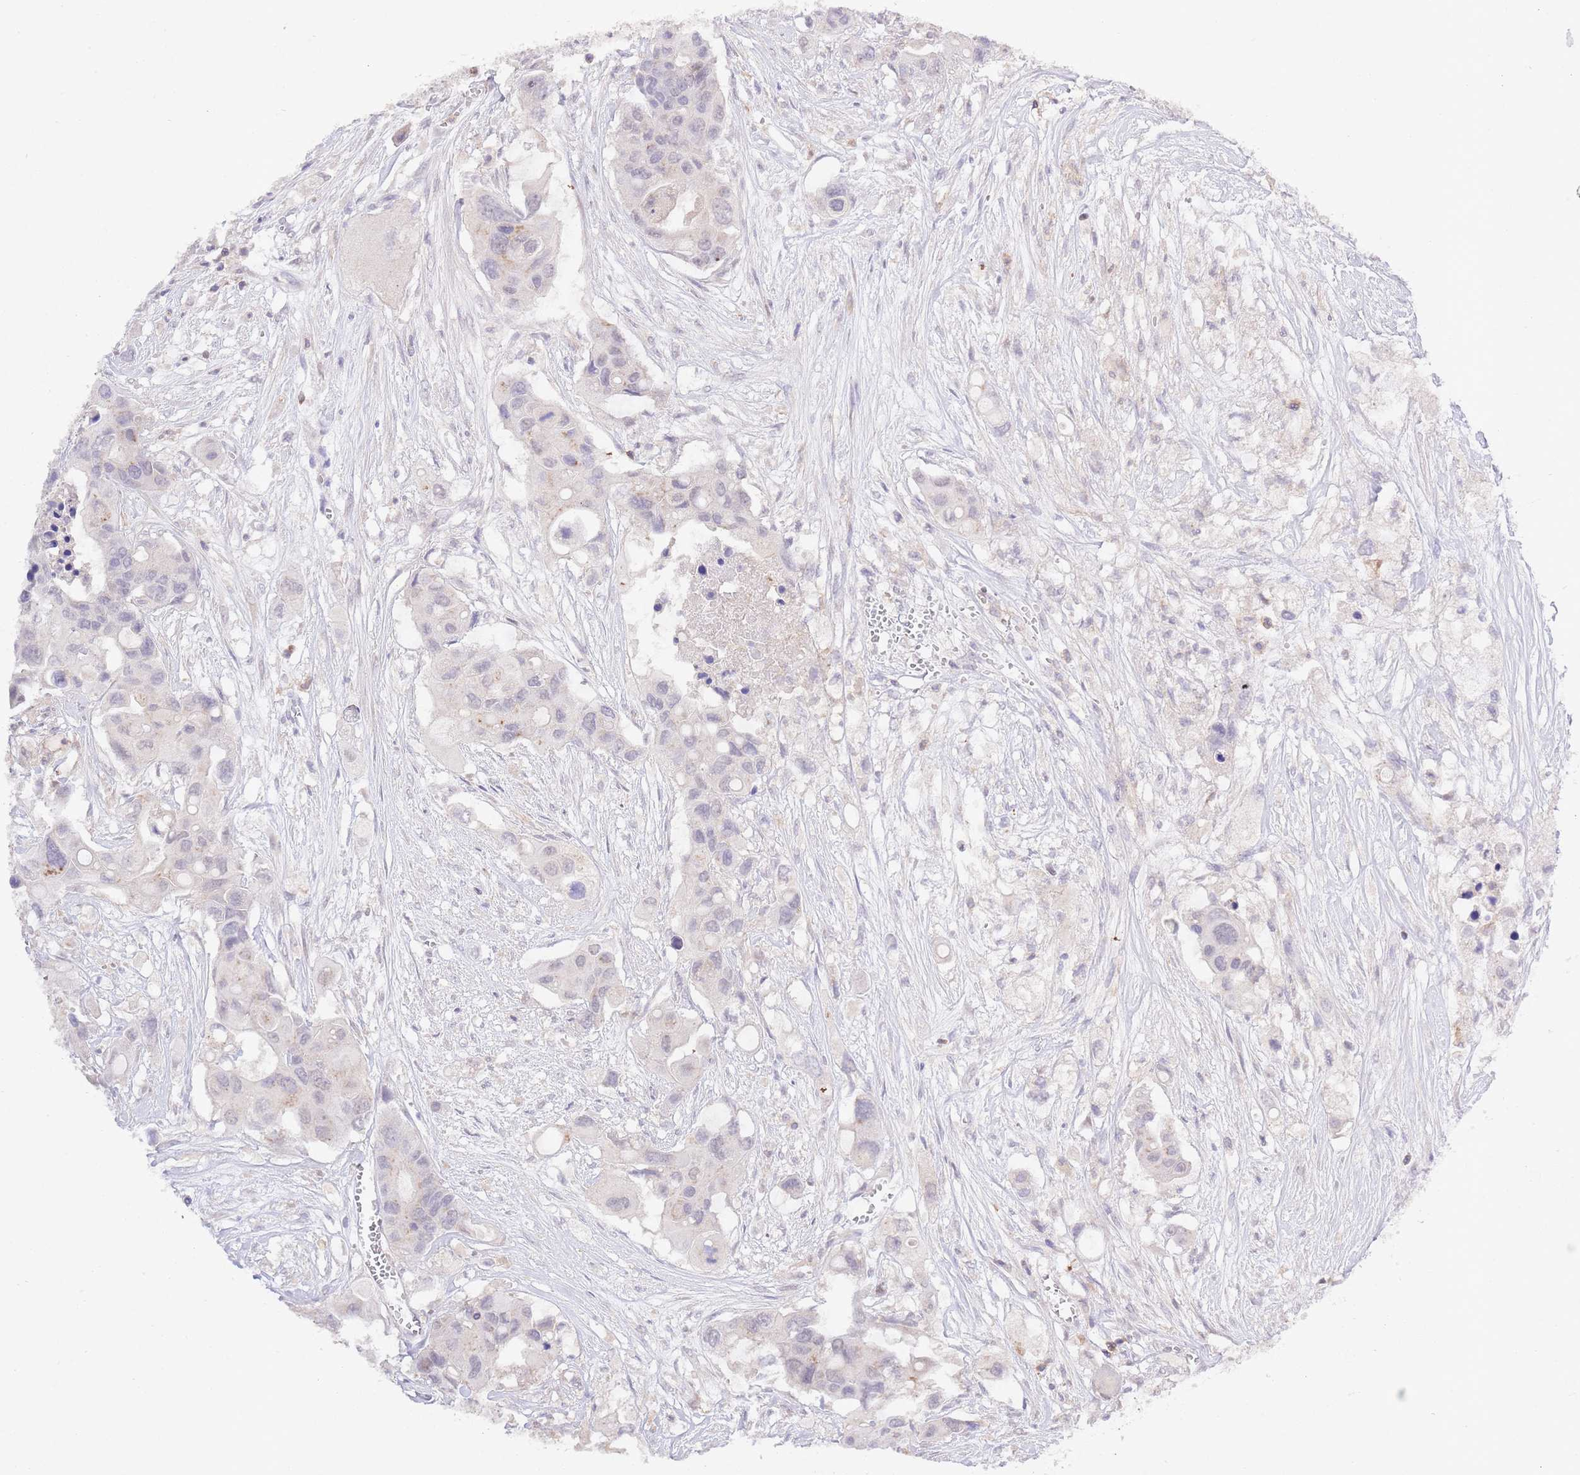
{"staining": {"intensity": "negative", "quantity": "none", "location": "none"}, "tissue": "colorectal cancer", "cell_type": "Tumor cells", "image_type": "cancer", "snomed": [{"axis": "morphology", "description": "Adenocarcinoma, NOS"}, {"axis": "topography", "description": "Colon"}], "caption": "Tumor cells are negative for brown protein staining in colorectal cancer (adenocarcinoma).", "gene": "EFHD1", "patient": {"sex": "male", "age": 77}}